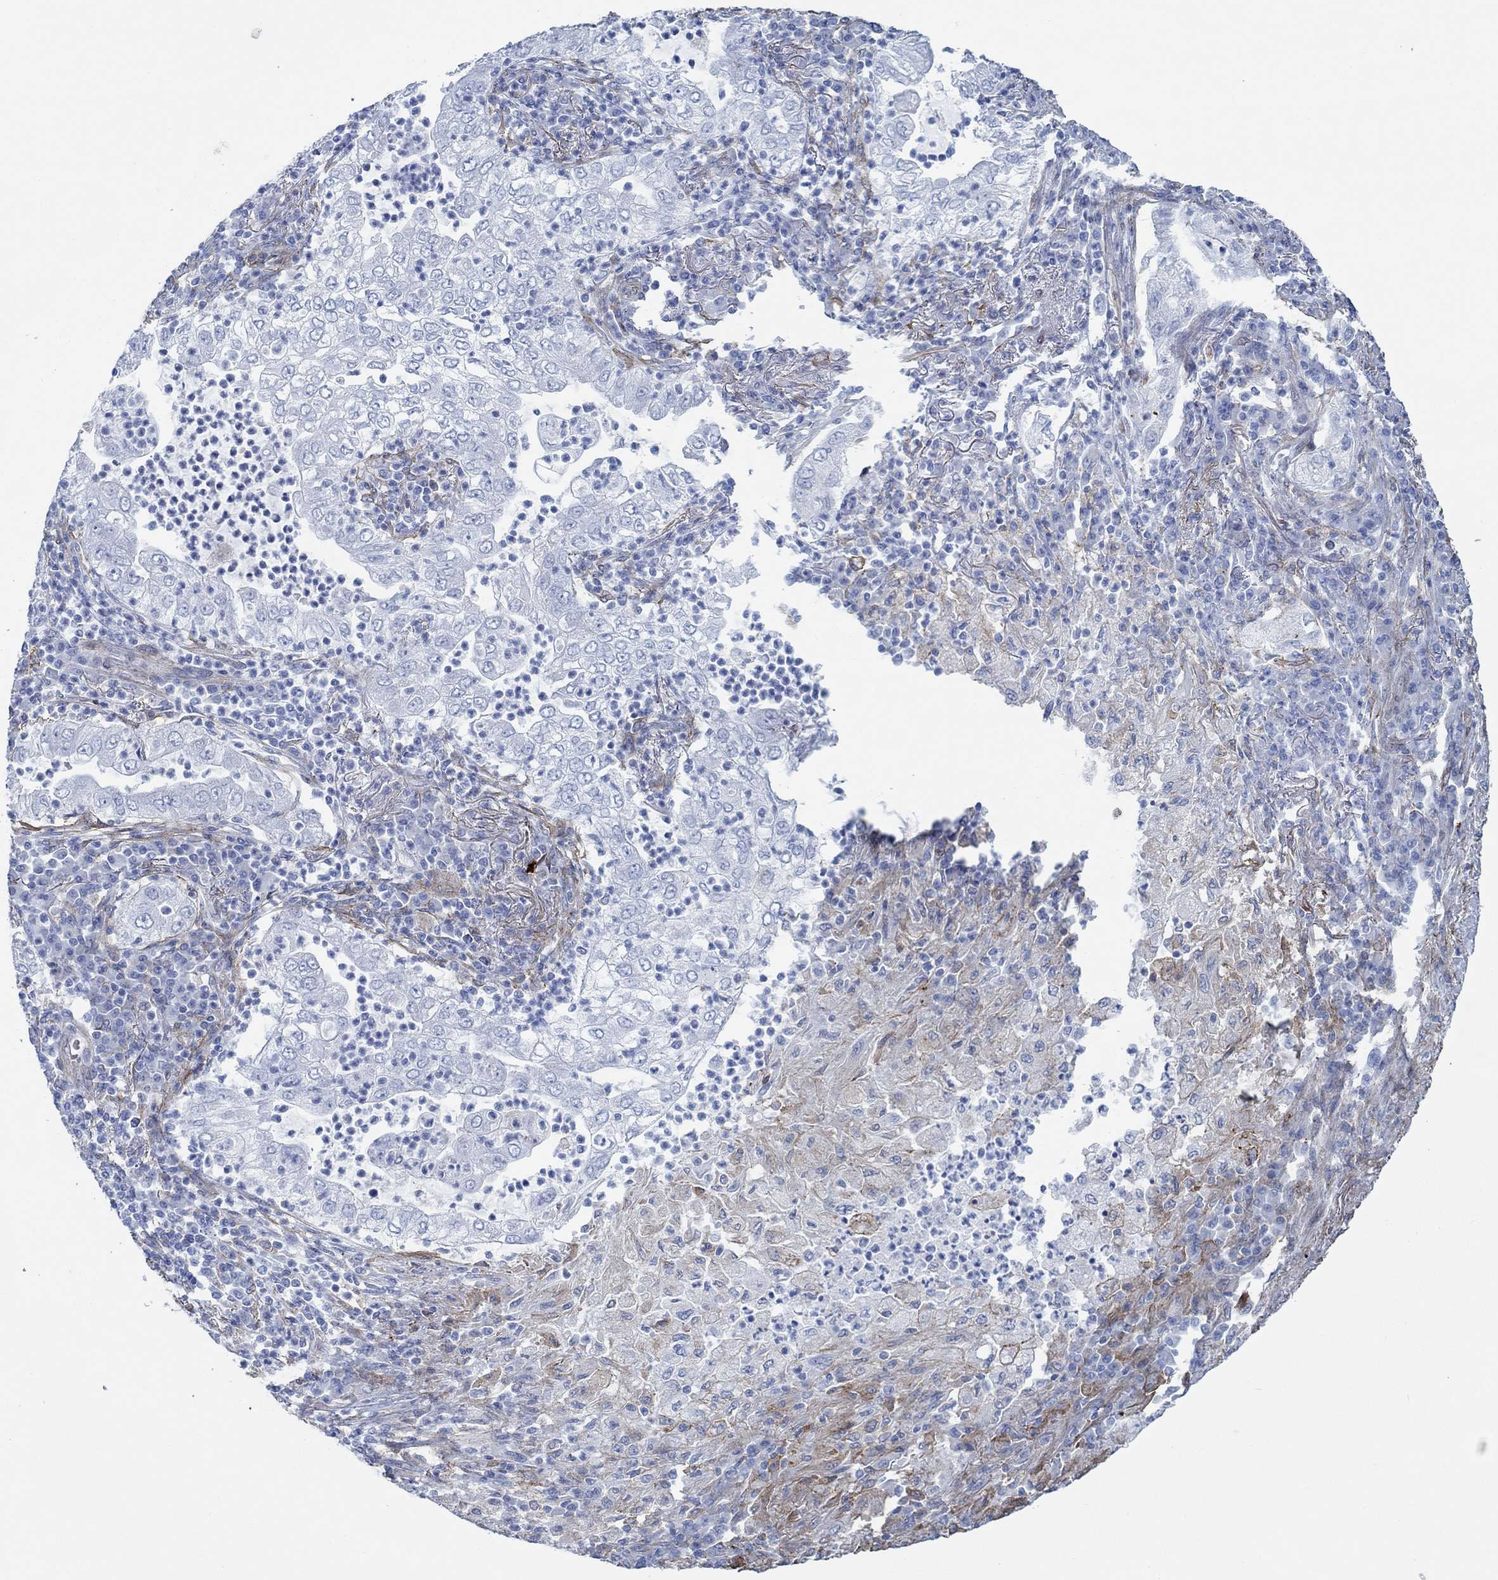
{"staining": {"intensity": "negative", "quantity": "none", "location": "none"}, "tissue": "lung cancer", "cell_type": "Tumor cells", "image_type": "cancer", "snomed": [{"axis": "morphology", "description": "Adenocarcinoma, NOS"}, {"axis": "topography", "description": "Lung"}], "caption": "High magnification brightfield microscopy of lung cancer stained with DAB (brown) and counterstained with hematoxylin (blue): tumor cells show no significant positivity.", "gene": "STC2", "patient": {"sex": "female", "age": 73}}